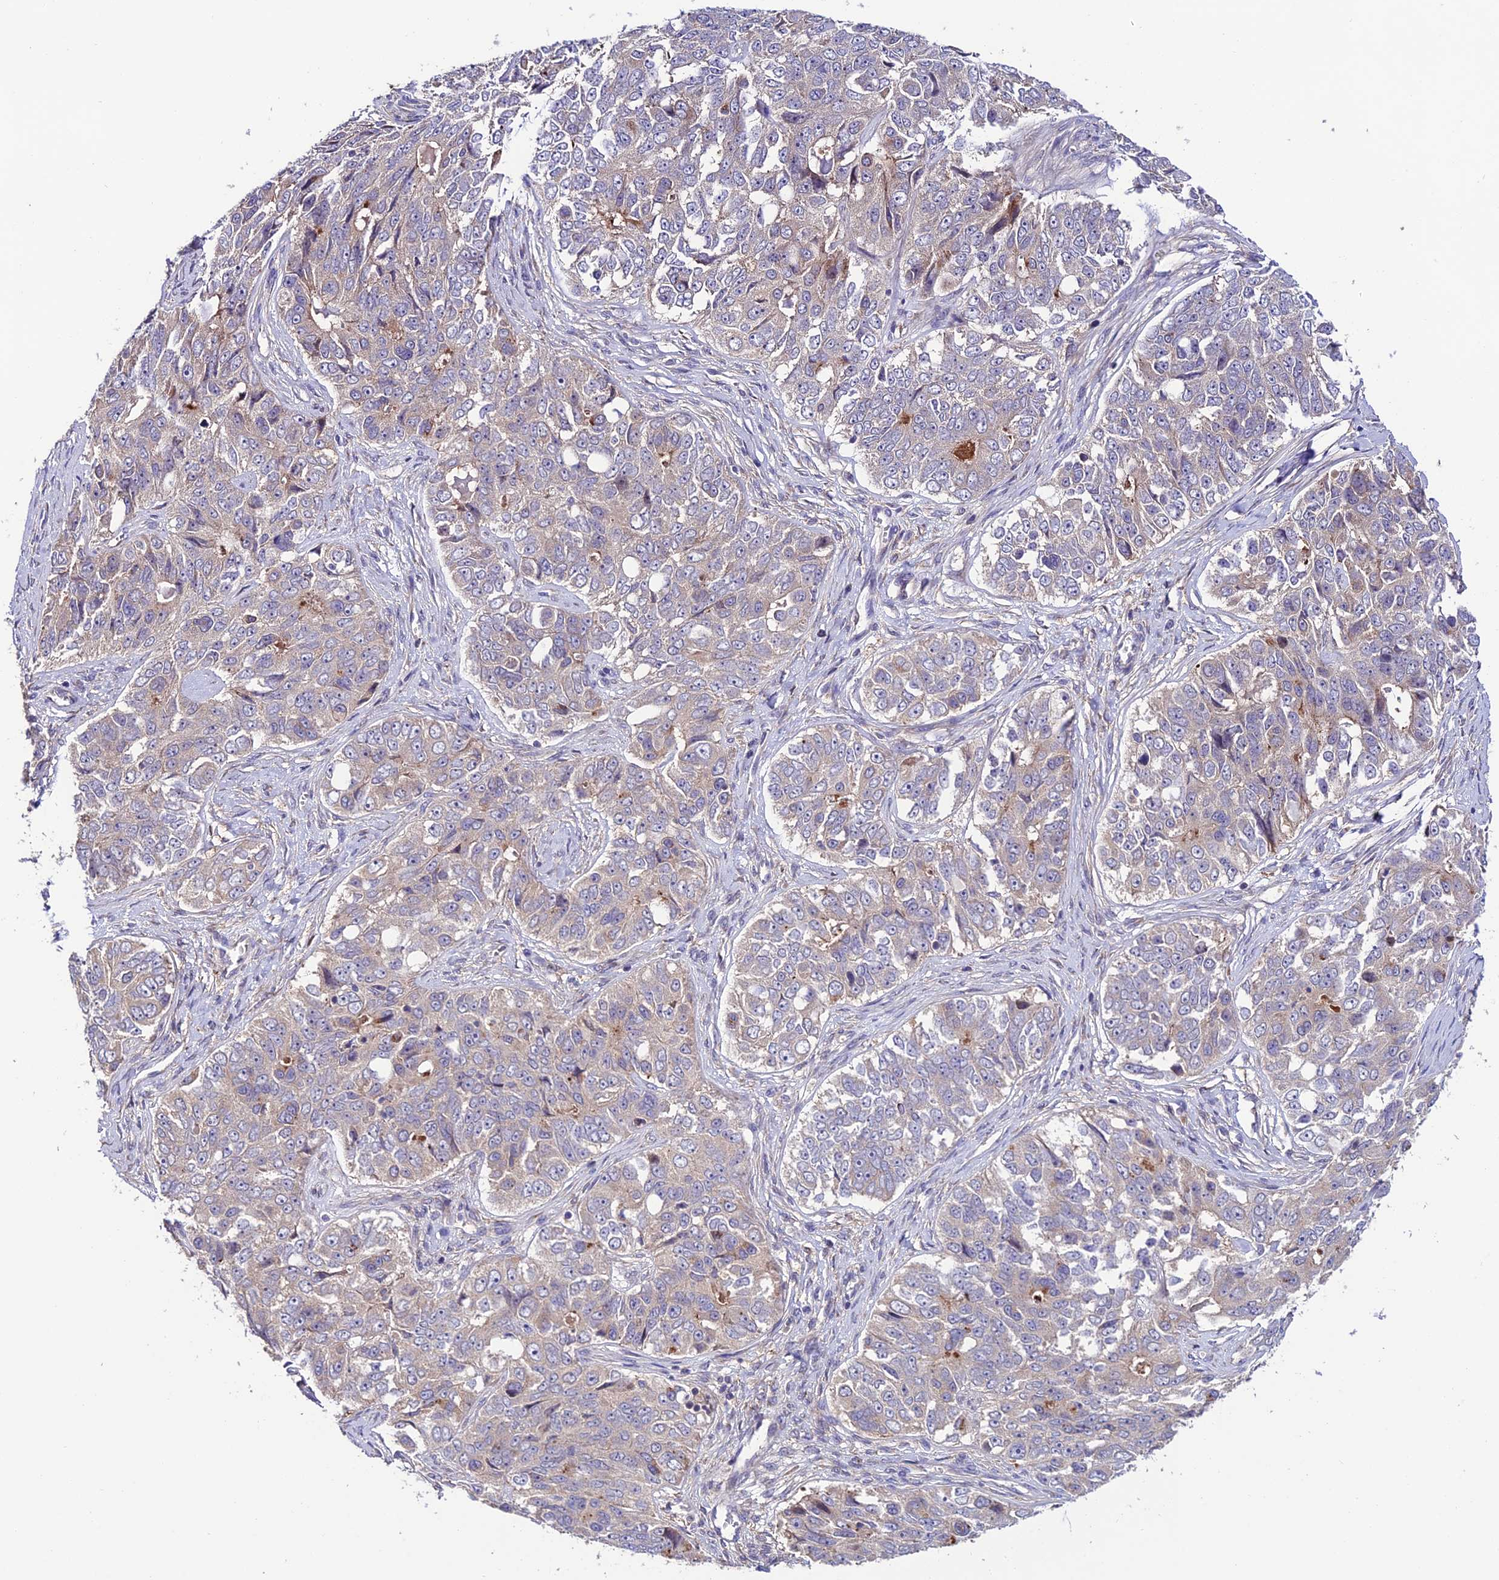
{"staining": {"intensity": "weak", "quantity": "<25%", "location": "cytoplasmic/membranous"}, "tissue": "ovarian cancer", "cell_type": "Tumor cells", "image_type": "cancer", "snomed": [{"axis": "morphology", "description": "Carcinoma, endometroid"}, {"axis": "topography", "description": "Ovary"}], "caption": "IHC histopathology image of neoplastic tissue: ovarian cancer (endometroid carcinoma) stained with DAB exhibits no significant protein expression in tumor cells.", "gene": "BRME1", "patient": {"sex": "female", "age": 51}}